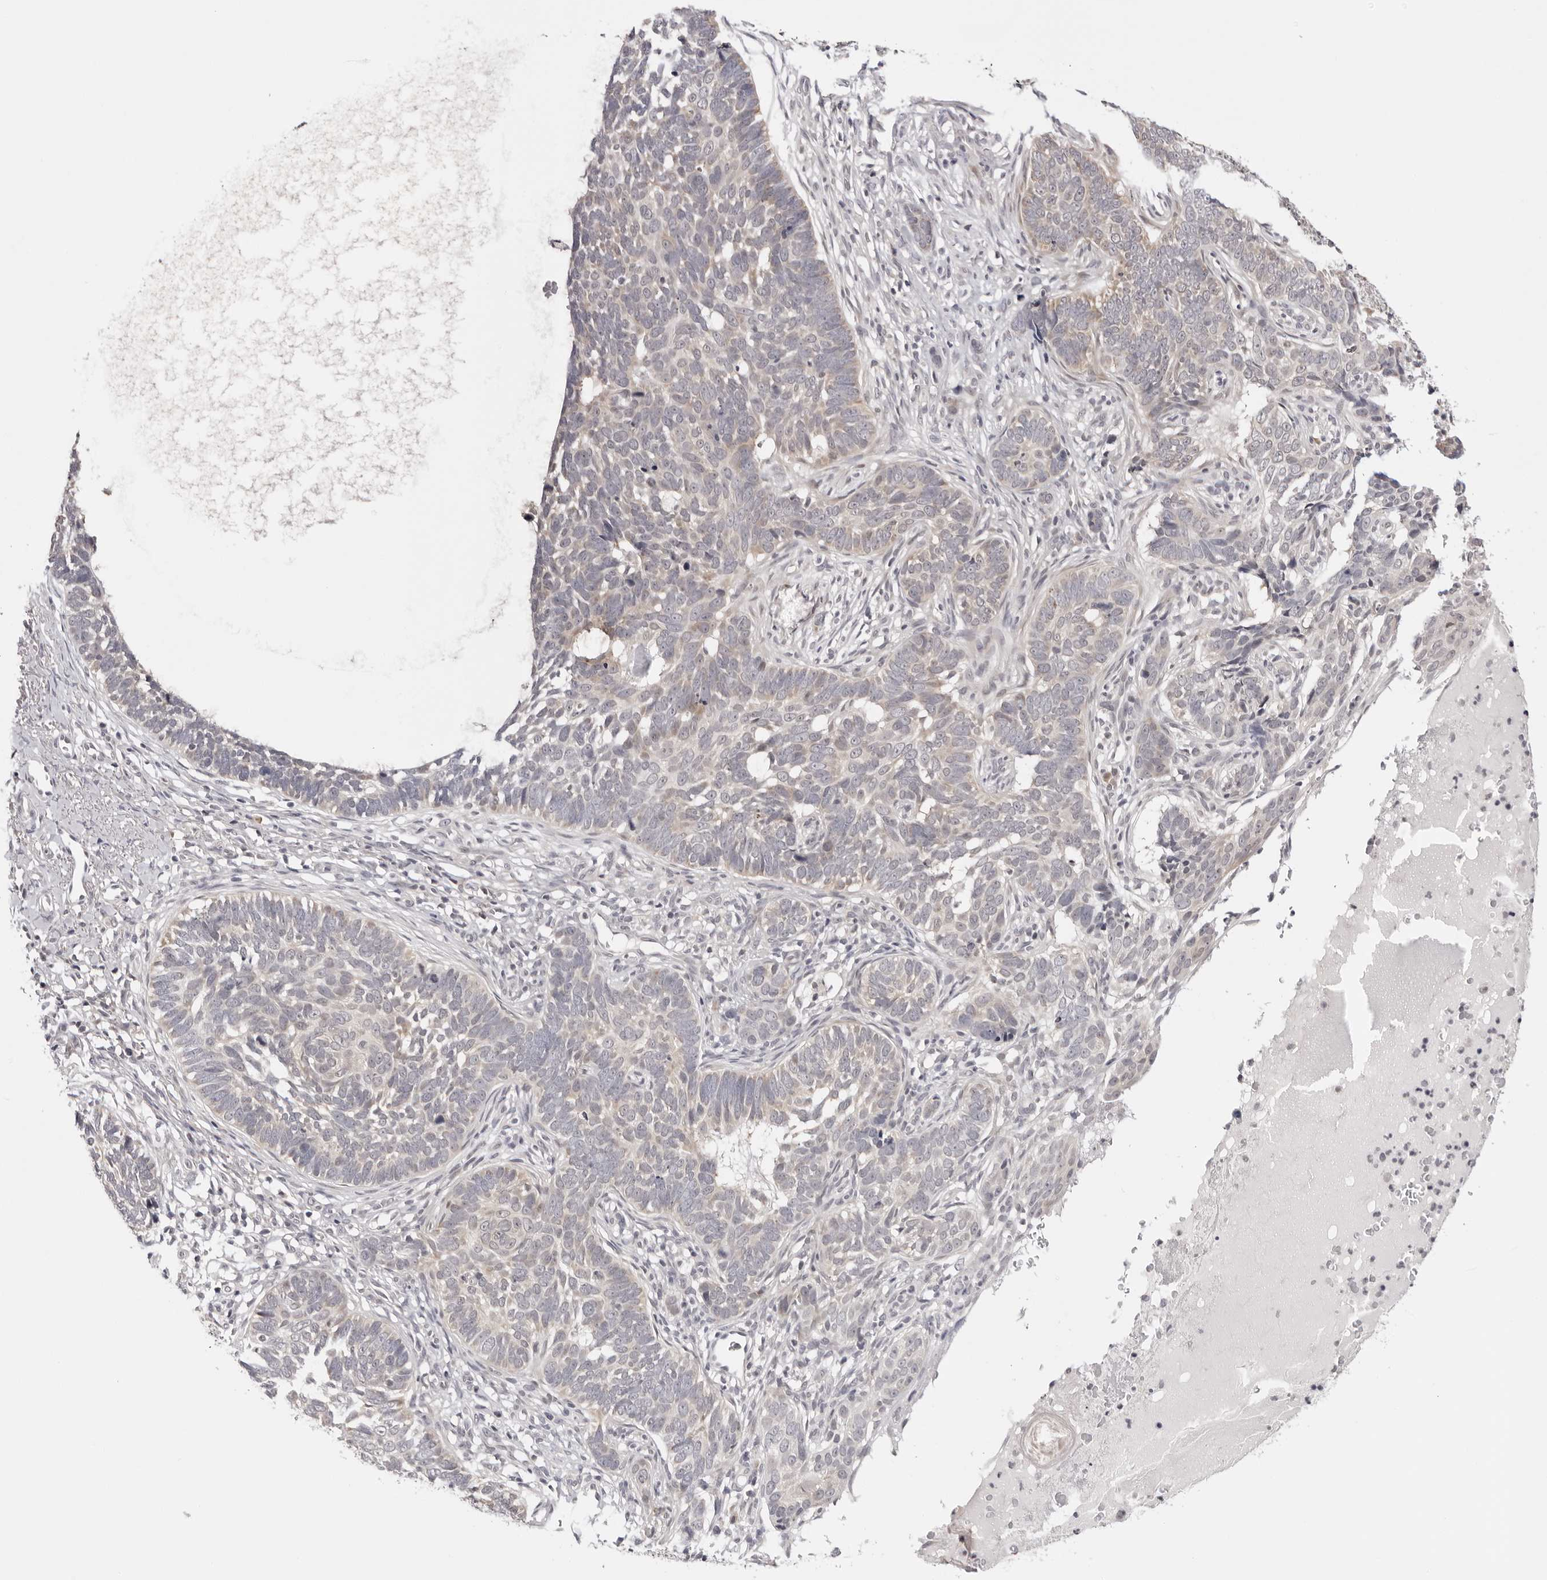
{"staining": {"intensity": "negative", "quantity": "none", "location": "none"}, "tissue": "skin cancer", "cell_type": "Tumor cells", "image_type": "cancer", "snomed": [{"axis": "morphology", "description": "Normal tissue, NOS"}, {"axis": "morphology", "description": "Basal cell carcinoma"}, {"axis": "topography", "description": "Skin"}], "caption": "Tumor cells are negative for brown protein staining in skin basal cell carcinoma.", "gene": "PRUNE1", "patient": {"sex": "male", "age": 77}}